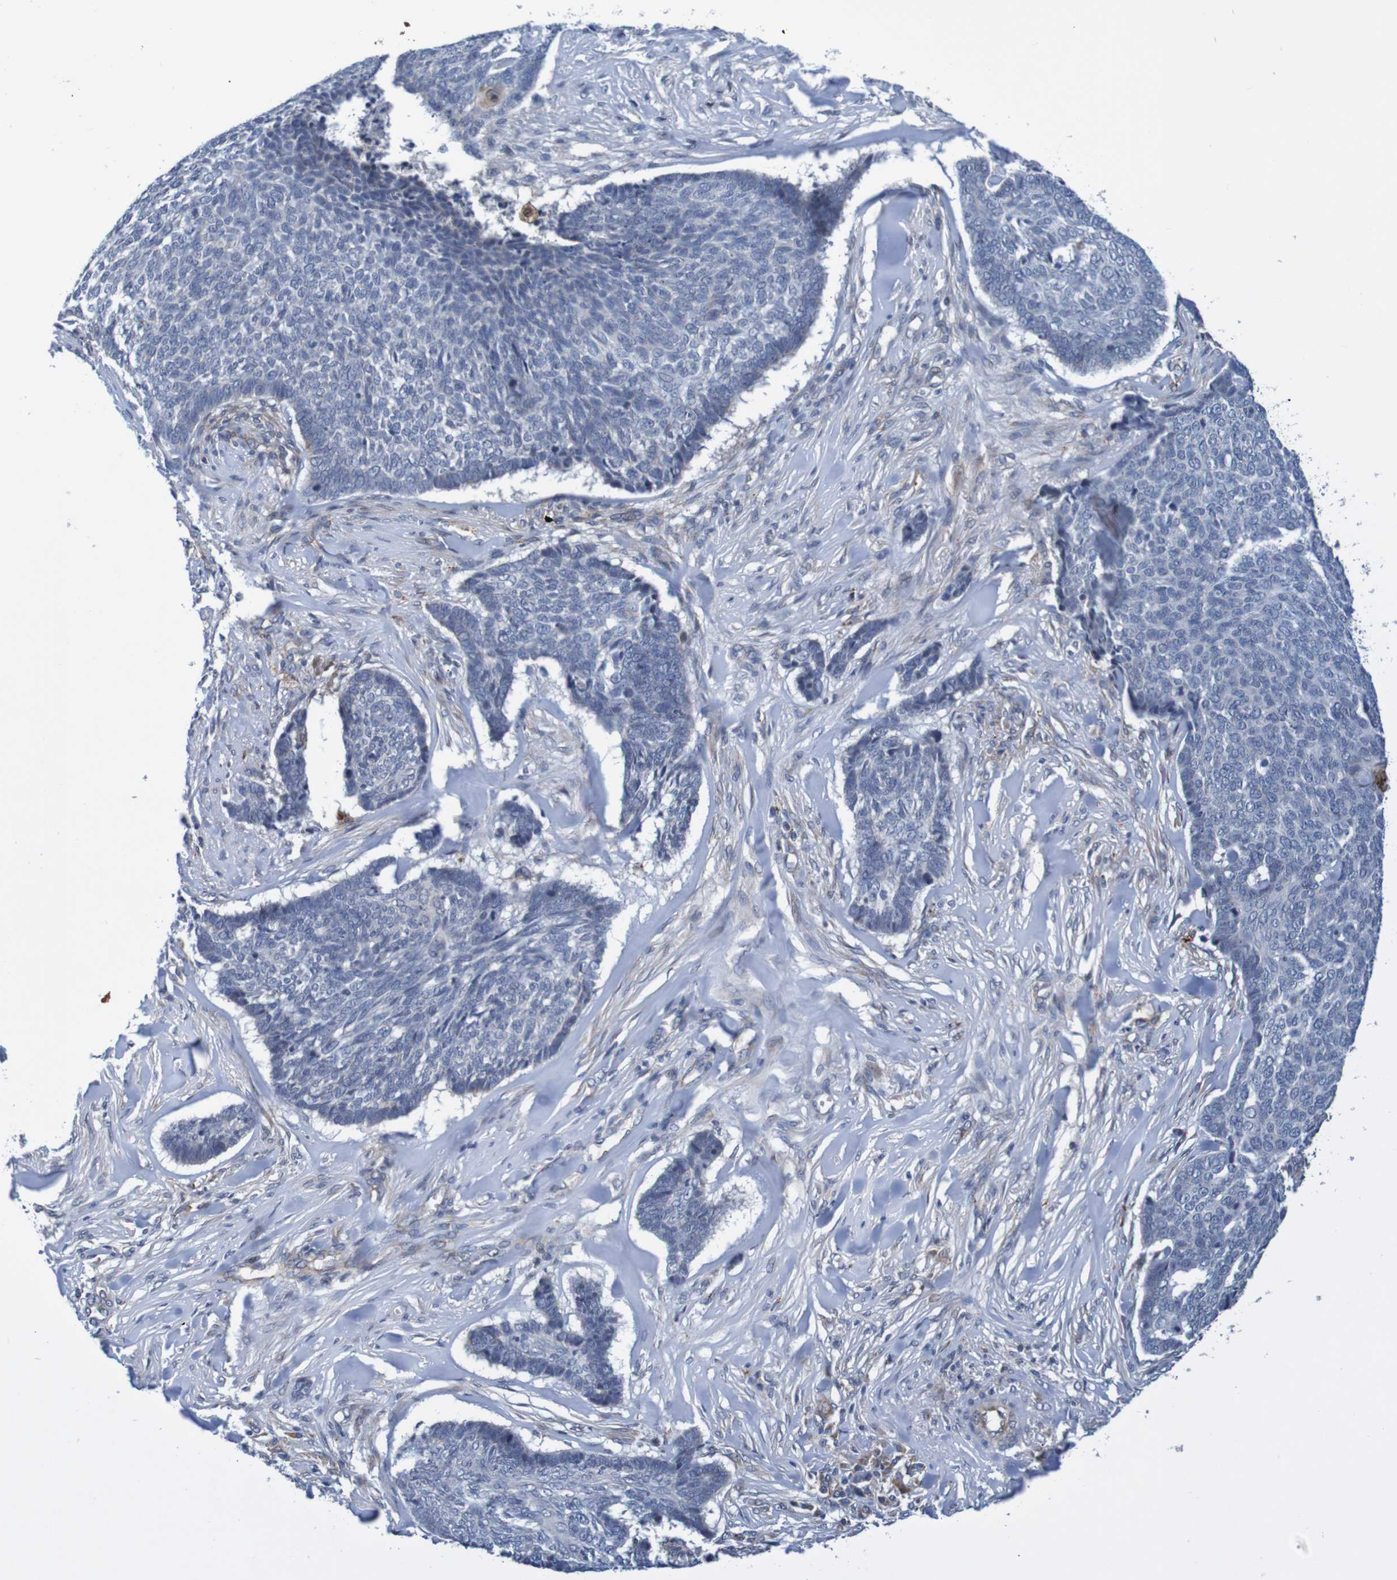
{"staining": {"intensity": "negative", "quantity": "none", "location": "none"}, "tissue": "skin cancer", "cell_type": "Tumor cells", "image_type": "cancer", "snomed": [{"axis": "morphology", "description": "Basal cell carcinoma"}, {"axis": "topography", "description": "Skin"}], "caption": "The histopathology image exhibits no staining of tumor cells in skin cancer. (Immunohistochemistry (ihc), brightfield microscopy, high magnification).", "gene": "CPED1", "patient": {"sex": "male", "age": 84}}